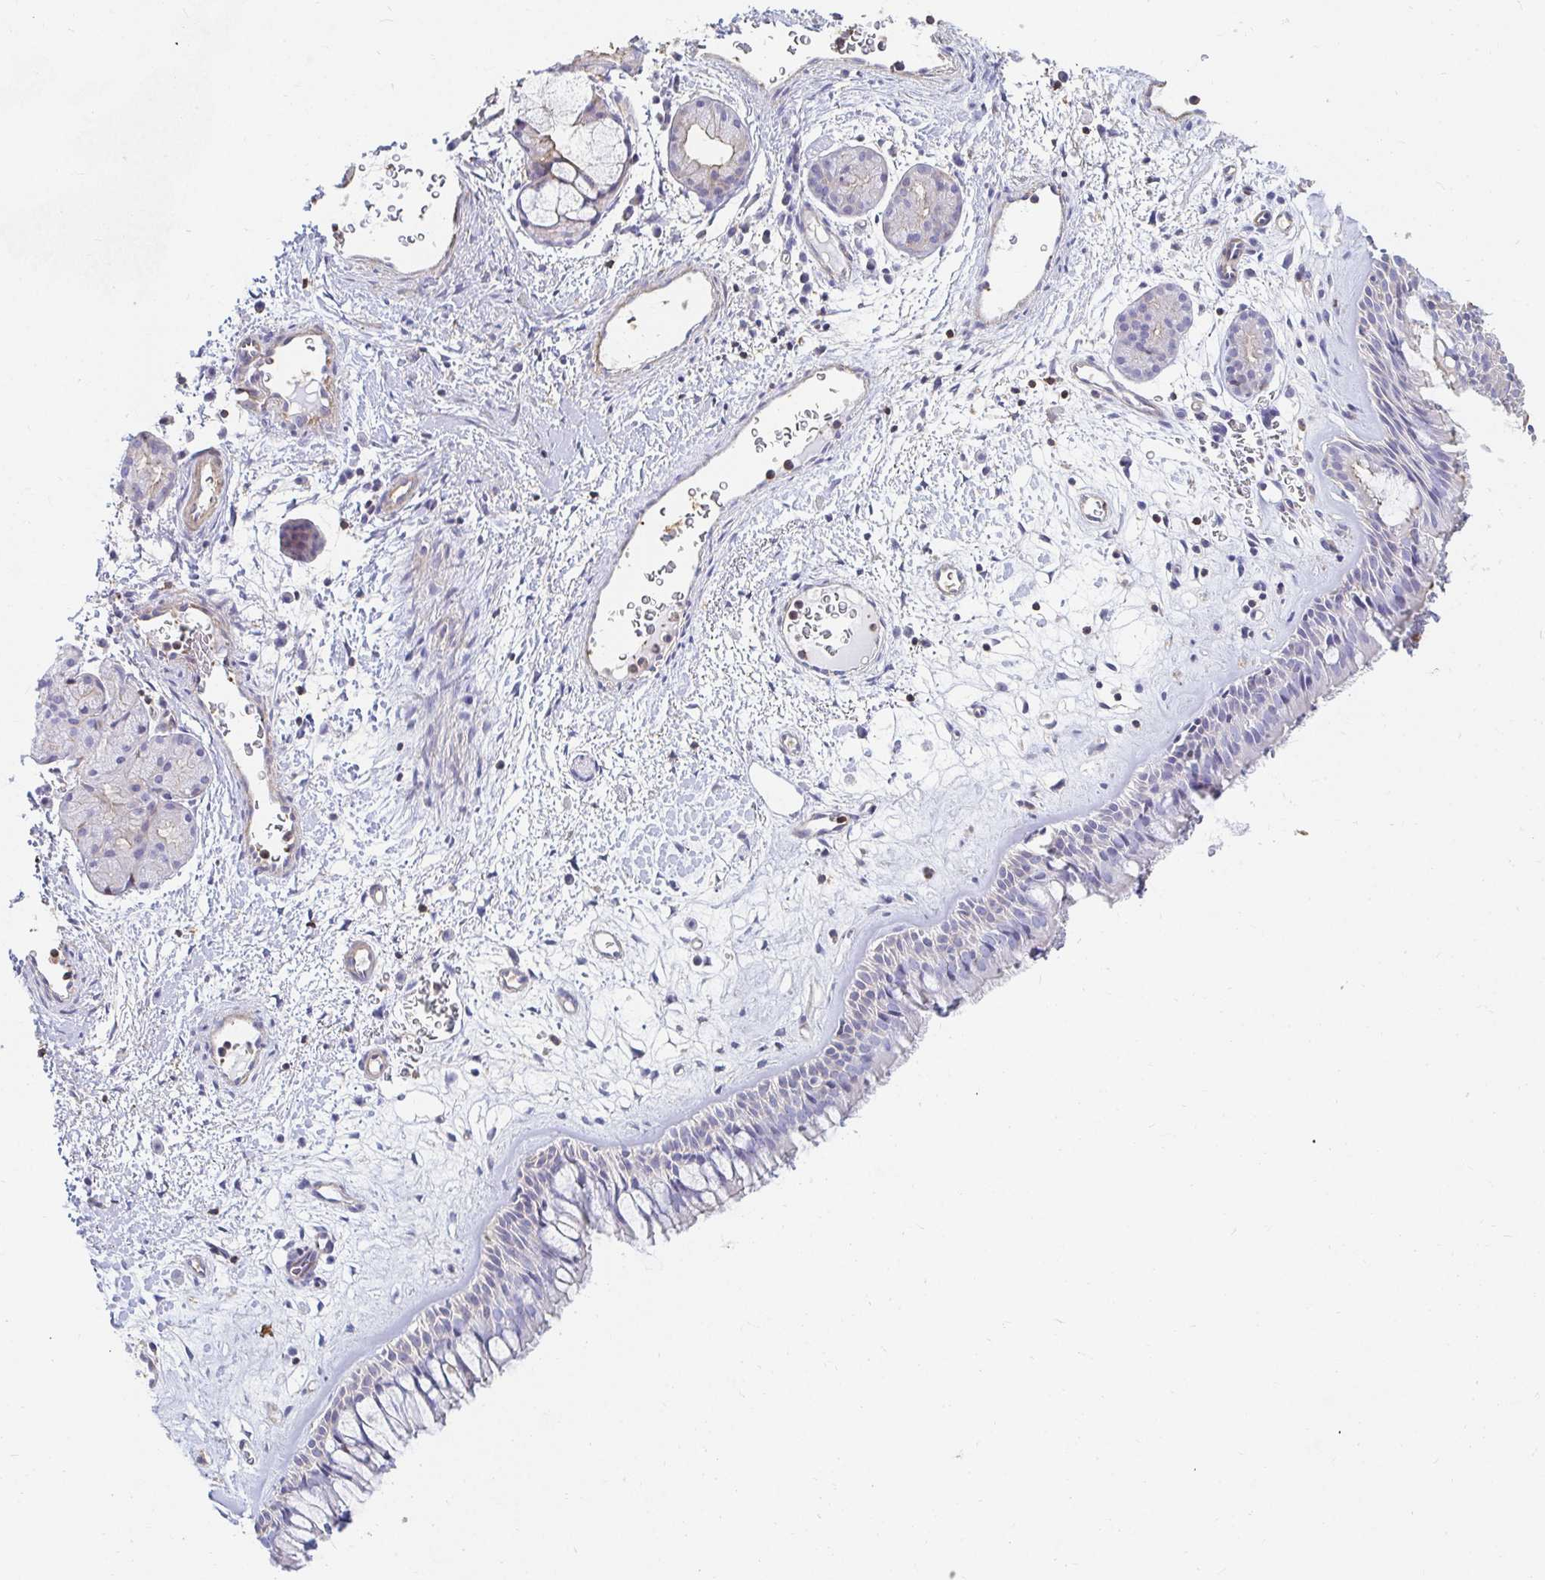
{"staining": {"intensity": "moderate", "quantity": "25%-75%", "location": "cytoplasmic/membranous"}, "tissue": "nasopharynx", "cell_type": "Respiratory epithelial cells", "image_type": "normal", "snomed": [{"axis": "morphology", "description": "Normal tissue, NOS"}, {"axis": "topography", "description": "Nasopharynx"}], "caption": "Immunohistochemical staining of unremarkable nasopharynx demonstrates medium levels of moderate cytoplasmic/membranous positivity in about 25%-75% of respiratory epithelial cells.", "gene": "PTPN14", "patient": {"sex": "male", "age": 65}}